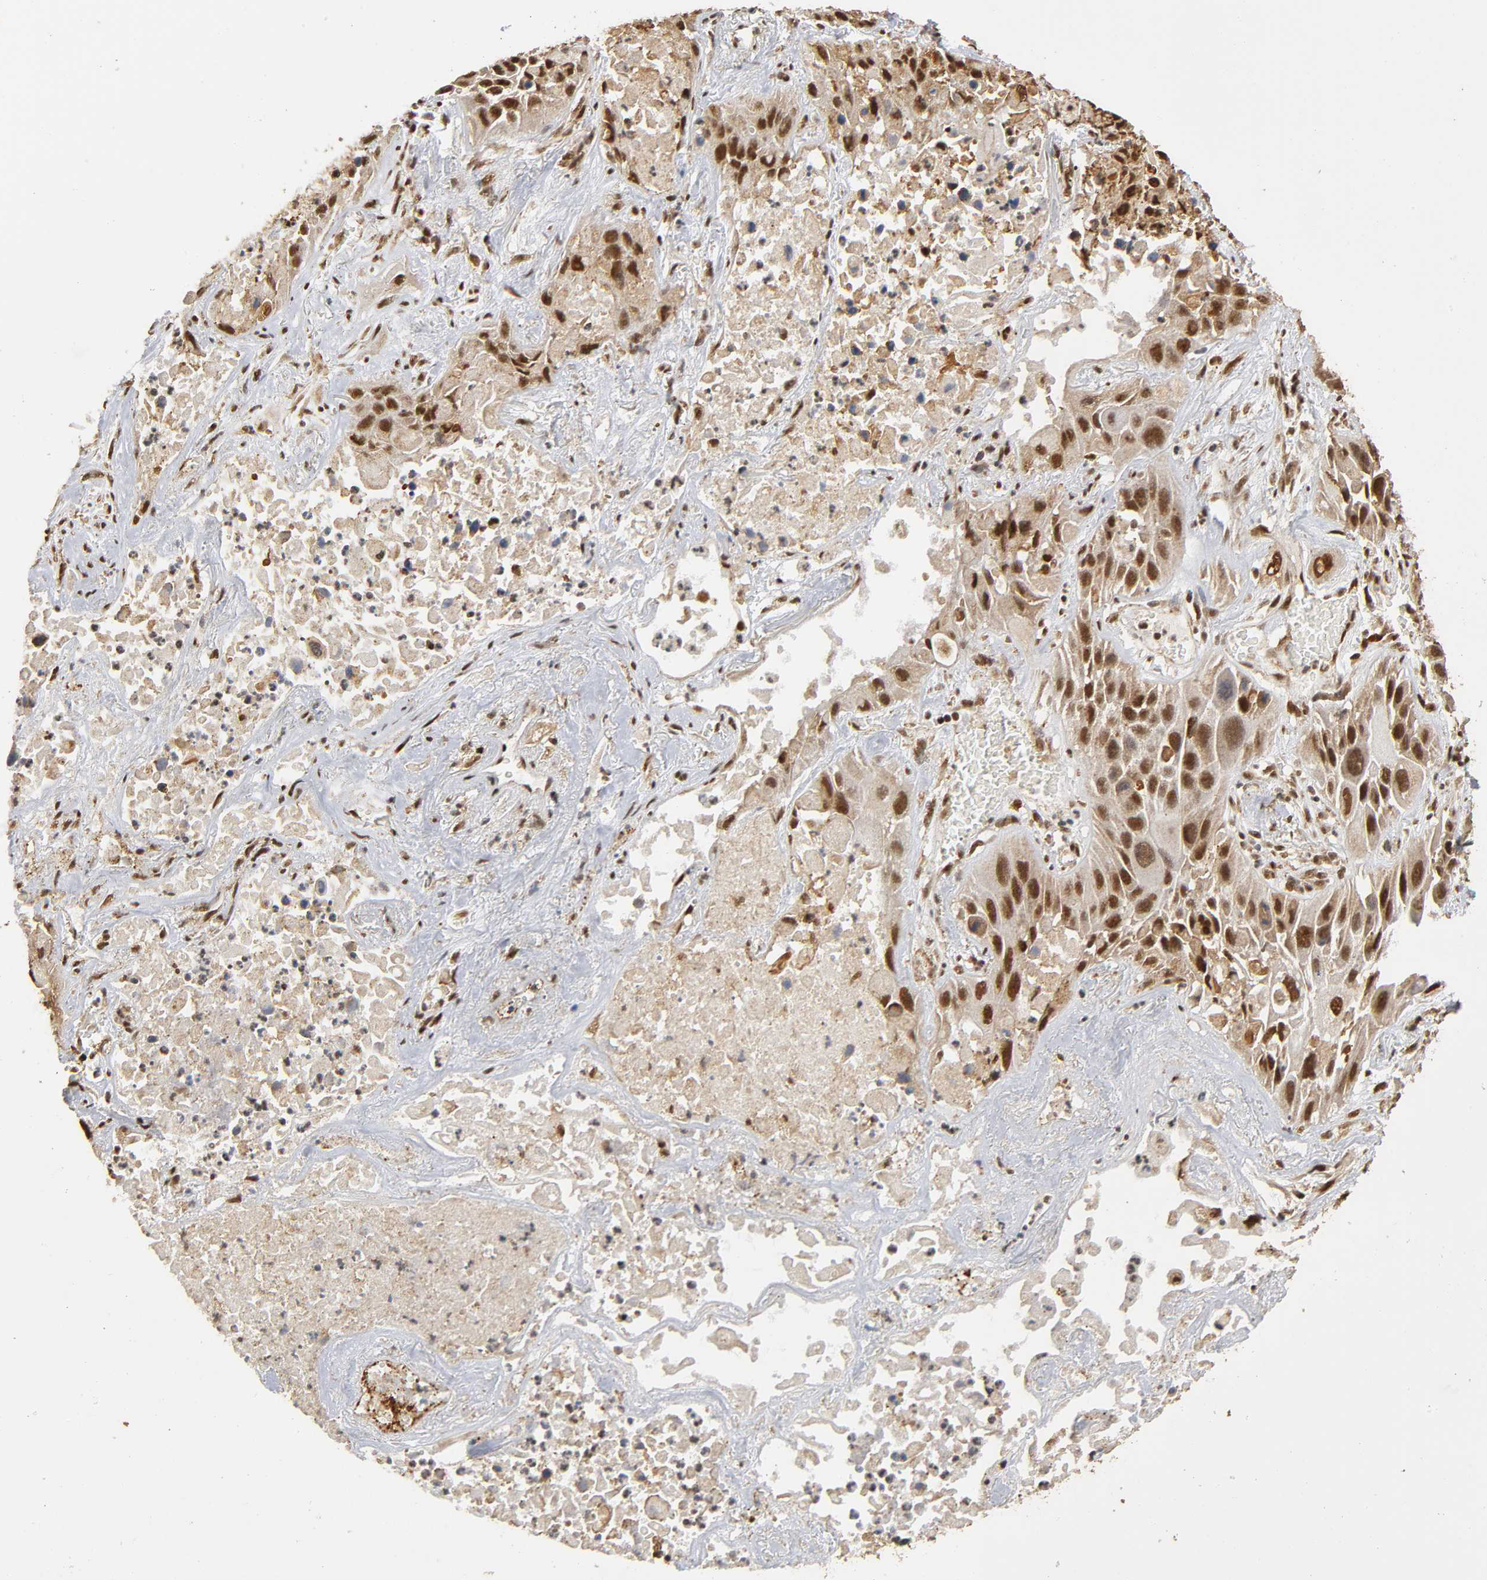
{"staining": {"intensity": "strong", "quantity": ">75%", "location": "cytoplasmic/membranous,nuclear"}, "tissue": "lung cancer", "cell_type": "Tumor cells", "image_type": "cancer", "snomed": [{"axis": "morphology", "description": "Squamous cell carcinoma, NOS"}, {"axis": "topography", "description": "Lung"}], "caption": "Lung squamous cell carcinoma stained for a protein (brown) shows strong cytoplasmic/membranous and nuclear positive positivity in approximately >75% of tumor cells.", "gene": "RNF122", "patient": {"sex": "female", "age": 76}}